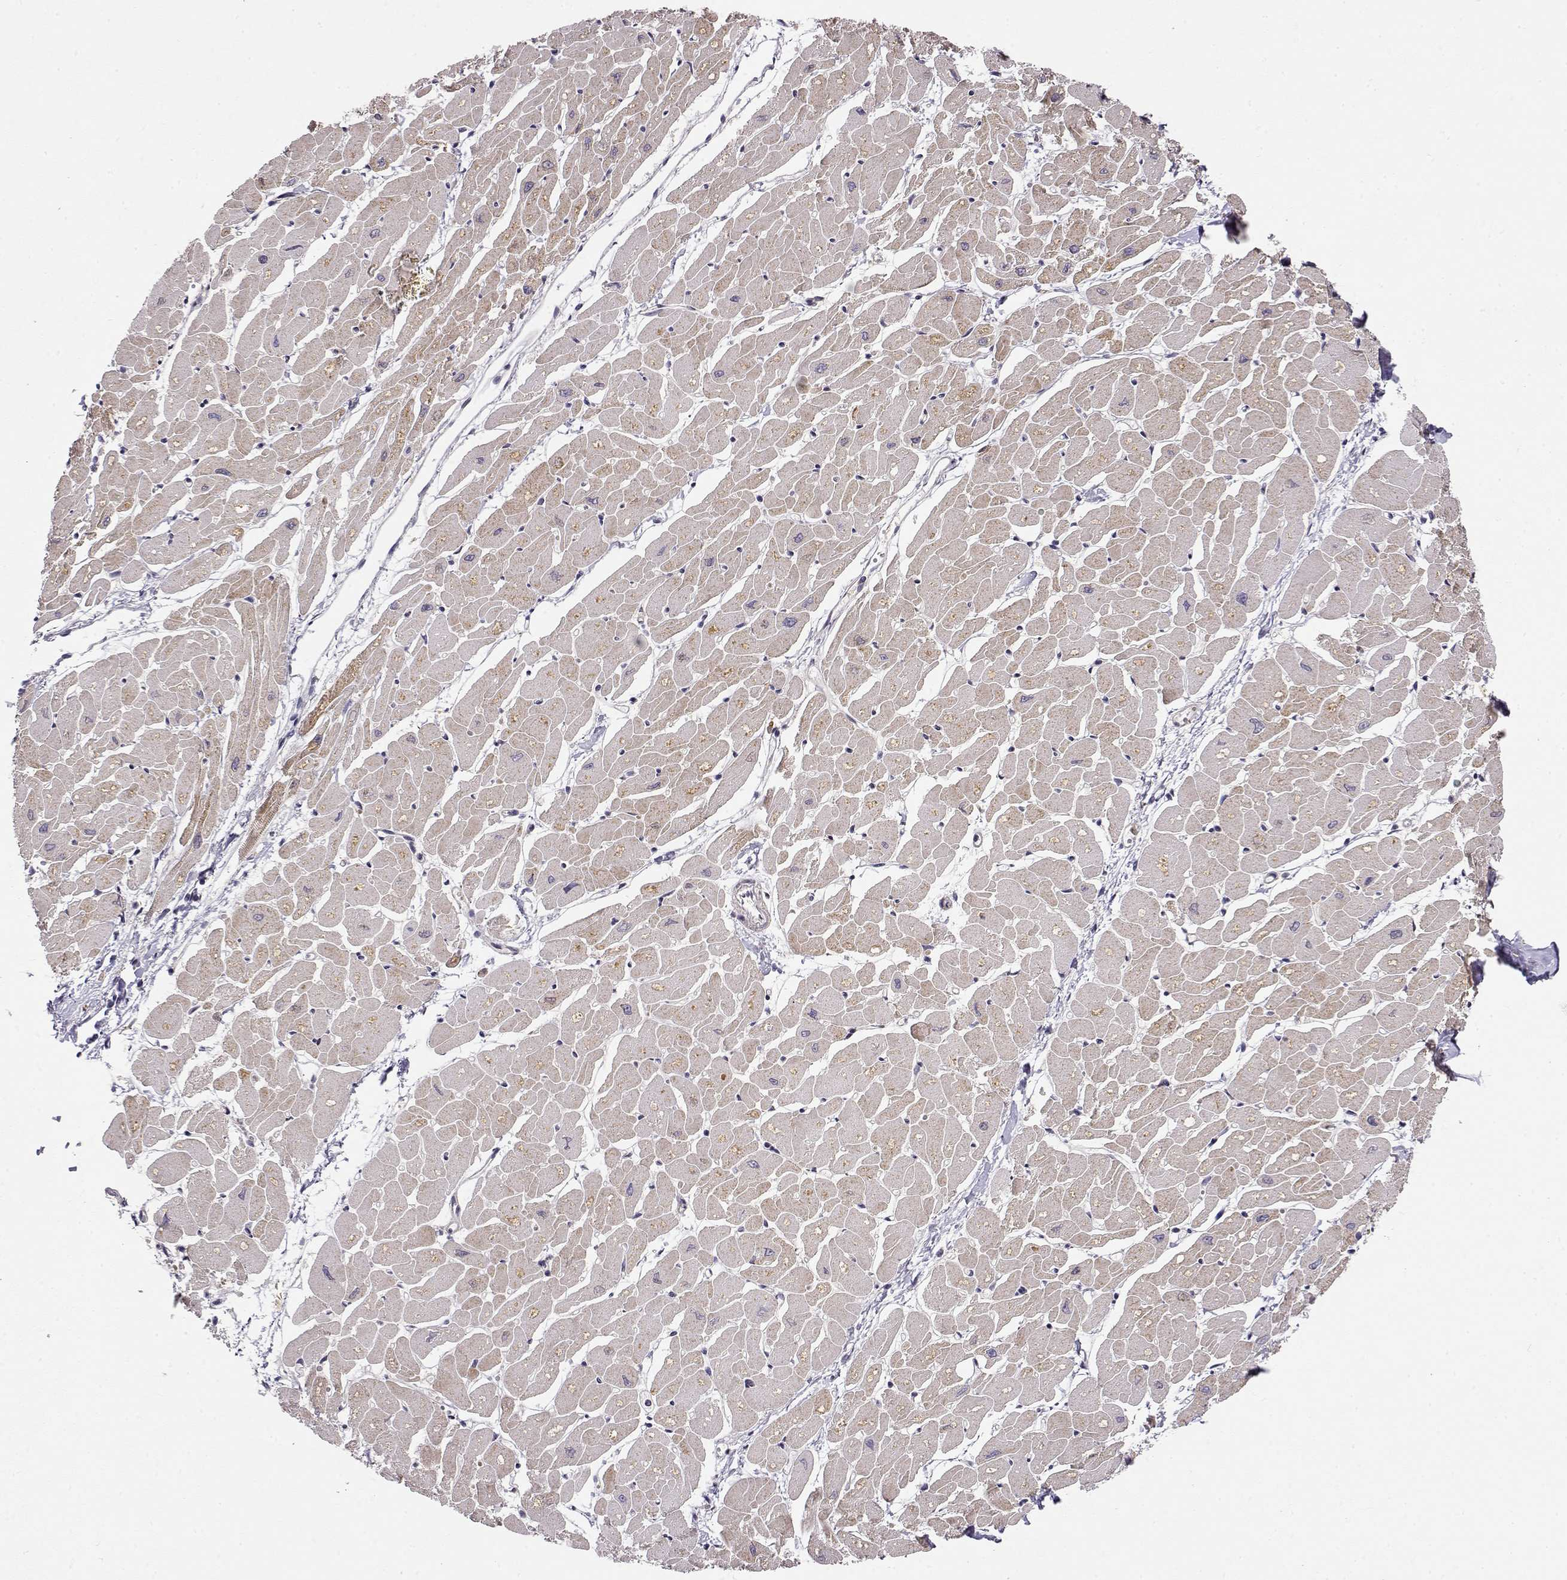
{"staining": {"intensity": "weak", "quantity": "<25%", "location": "cytoplasmic/membranous"}, "tissue": "heart muscle", "cell_type": "Cardiomyocytes", "image_type": "normal", "snomed": [{"axis": "morphology", "description": "Normal tissue, NOS"}, {"axis": "topography", "description": "Heart"}], "caption": "The immunohistochemistry (IHC) micrograph has no significant positivity in cardiomyocytes of heart muscle. The staining is performed using DAB brown chromogen with nuclei counter-stained in using hematoxylin.", "gene": "ERGIC2", "patient": {"sex": "male", "age": 57}}